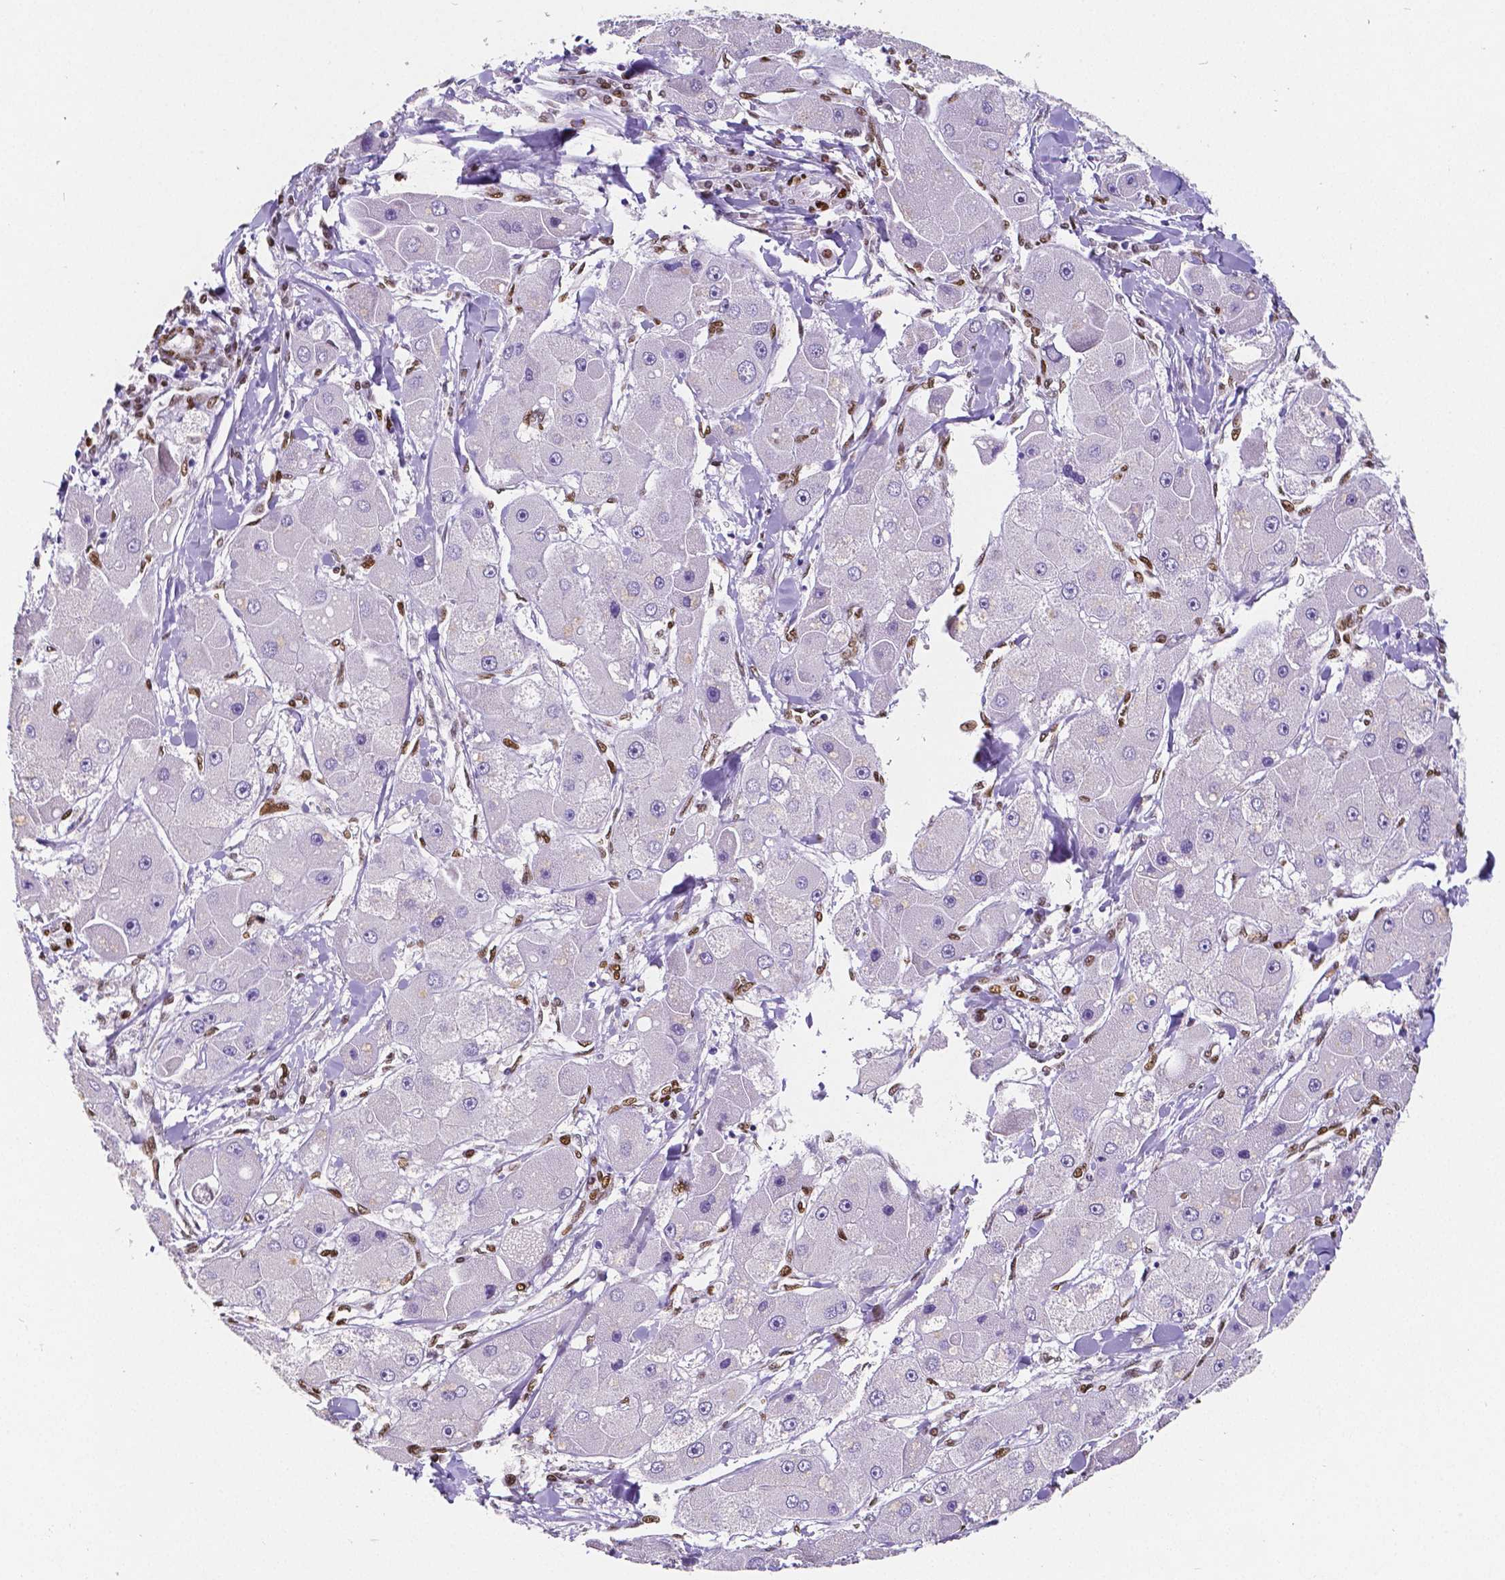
{"staining": {"intensity": "negative", "quantity": "none", "location": "none"}, "tissue": "liver cancer", "cell_type": "Tumor cells", "image_type": "cancer", "snomed": [{"axis": "morphology", "description": "Carcinoma, Hepatocellular, NOS"}, {"axis": "topography", "description": "Liver"}], "caption": "Micrograph shows no protein expression in tumor cells of liver cancer (hepatocellular carcinoma) tissue. (Brightfield microscopy of DAB IHC at high magnification).", "gene": "MEF2C", "patient": {"sex": "male", "age": 24}}